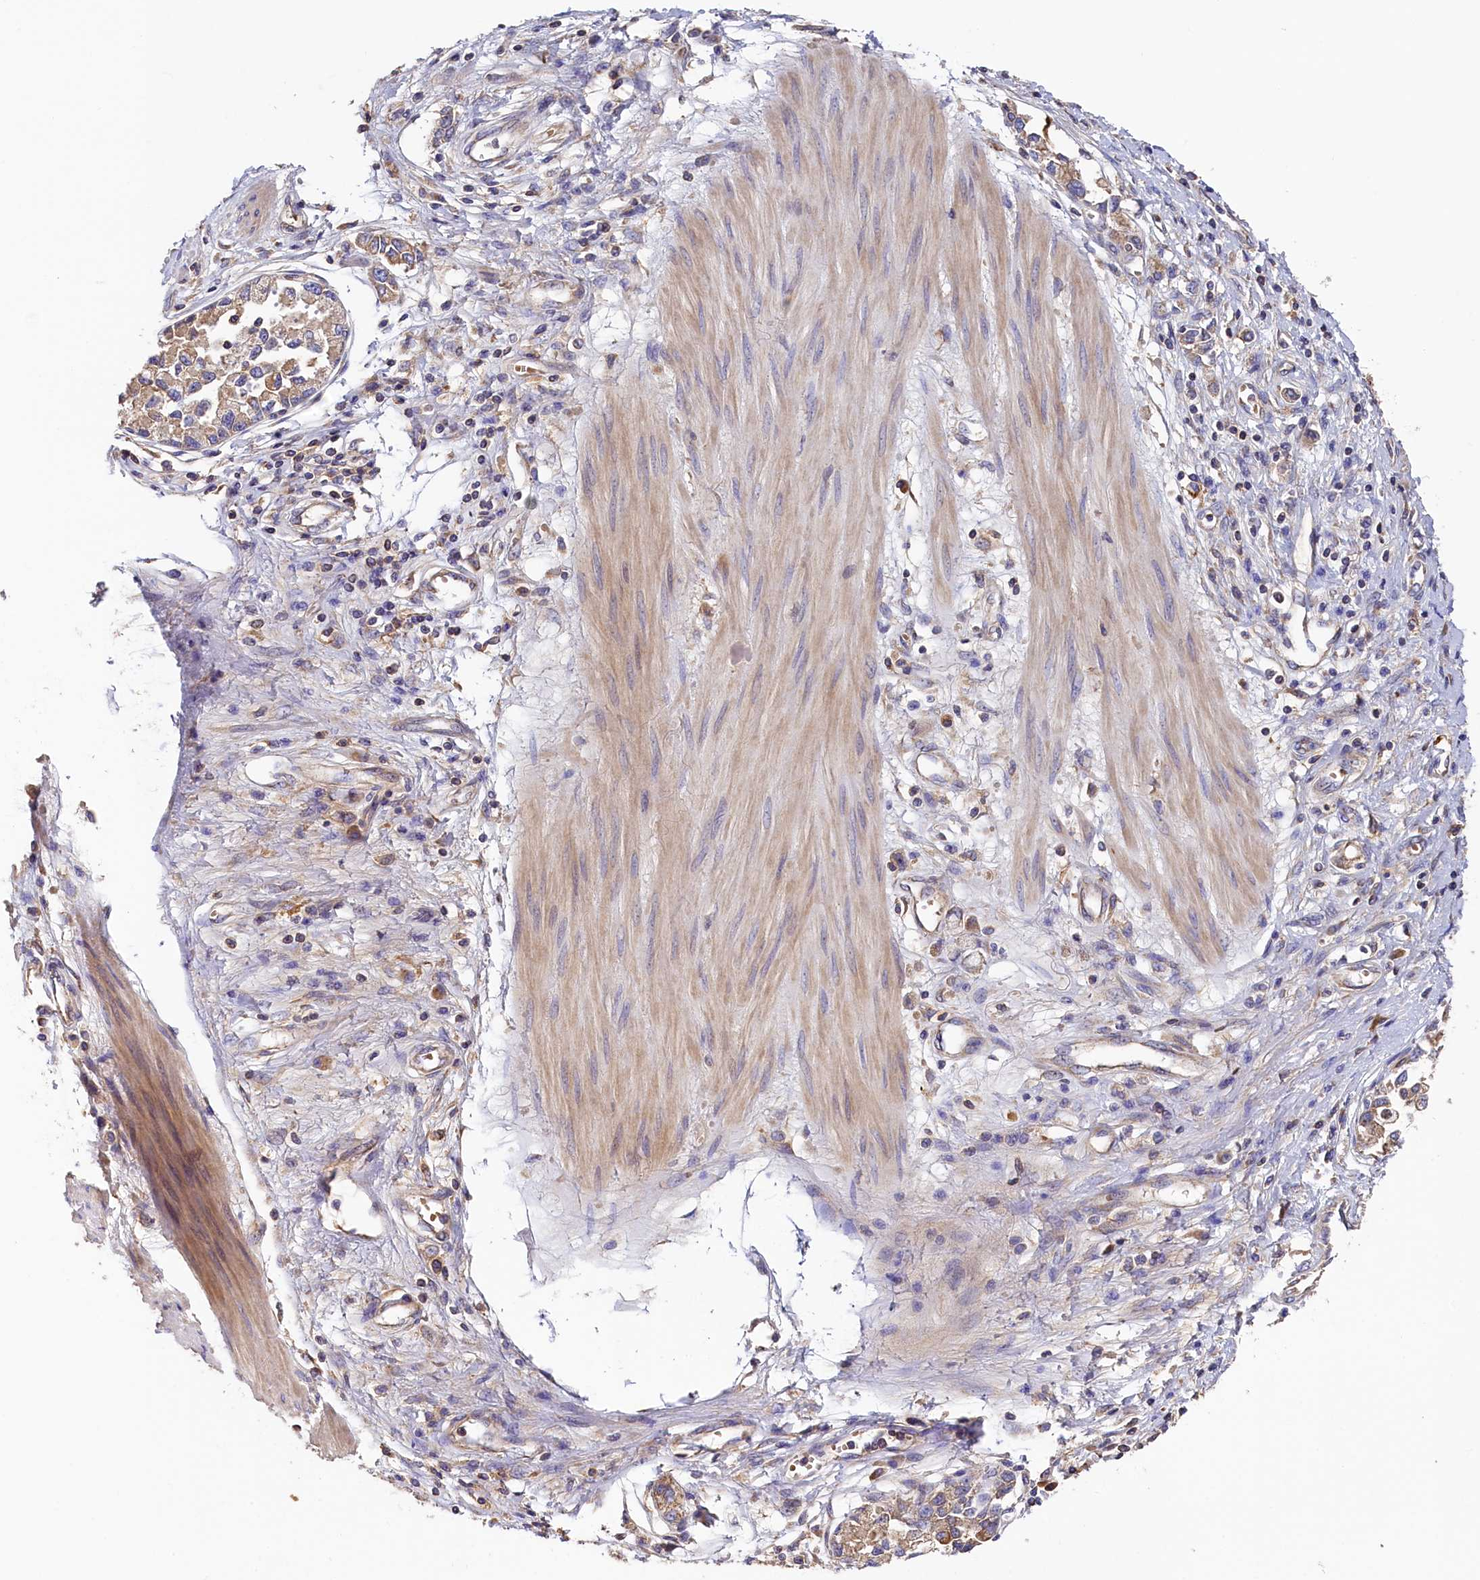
{"staining": {"intensity": "weak", "quantity": ">75%", "location": "cytoplasmic/membranous"}, "tissue": "stomach cancer", "cell_type": "Tumor cells", "image_type": "cancer", "snomed": [{"axis": "morphology", "description": "Adenocarcinoma, NOS"}, {"axis": "topography", "description": "Stomach"}], "caption": "Immunohistochemical staining of stomach cancer (adenocarcinoma) demonstrates weak cytoplasmic/membranous protein staining in about >75% of tumor cells. The protein is shown in brown color, while the nuclei are stained blue.", "gene": "SEC31B", "patient": {"sex": "female", "age": 76}}